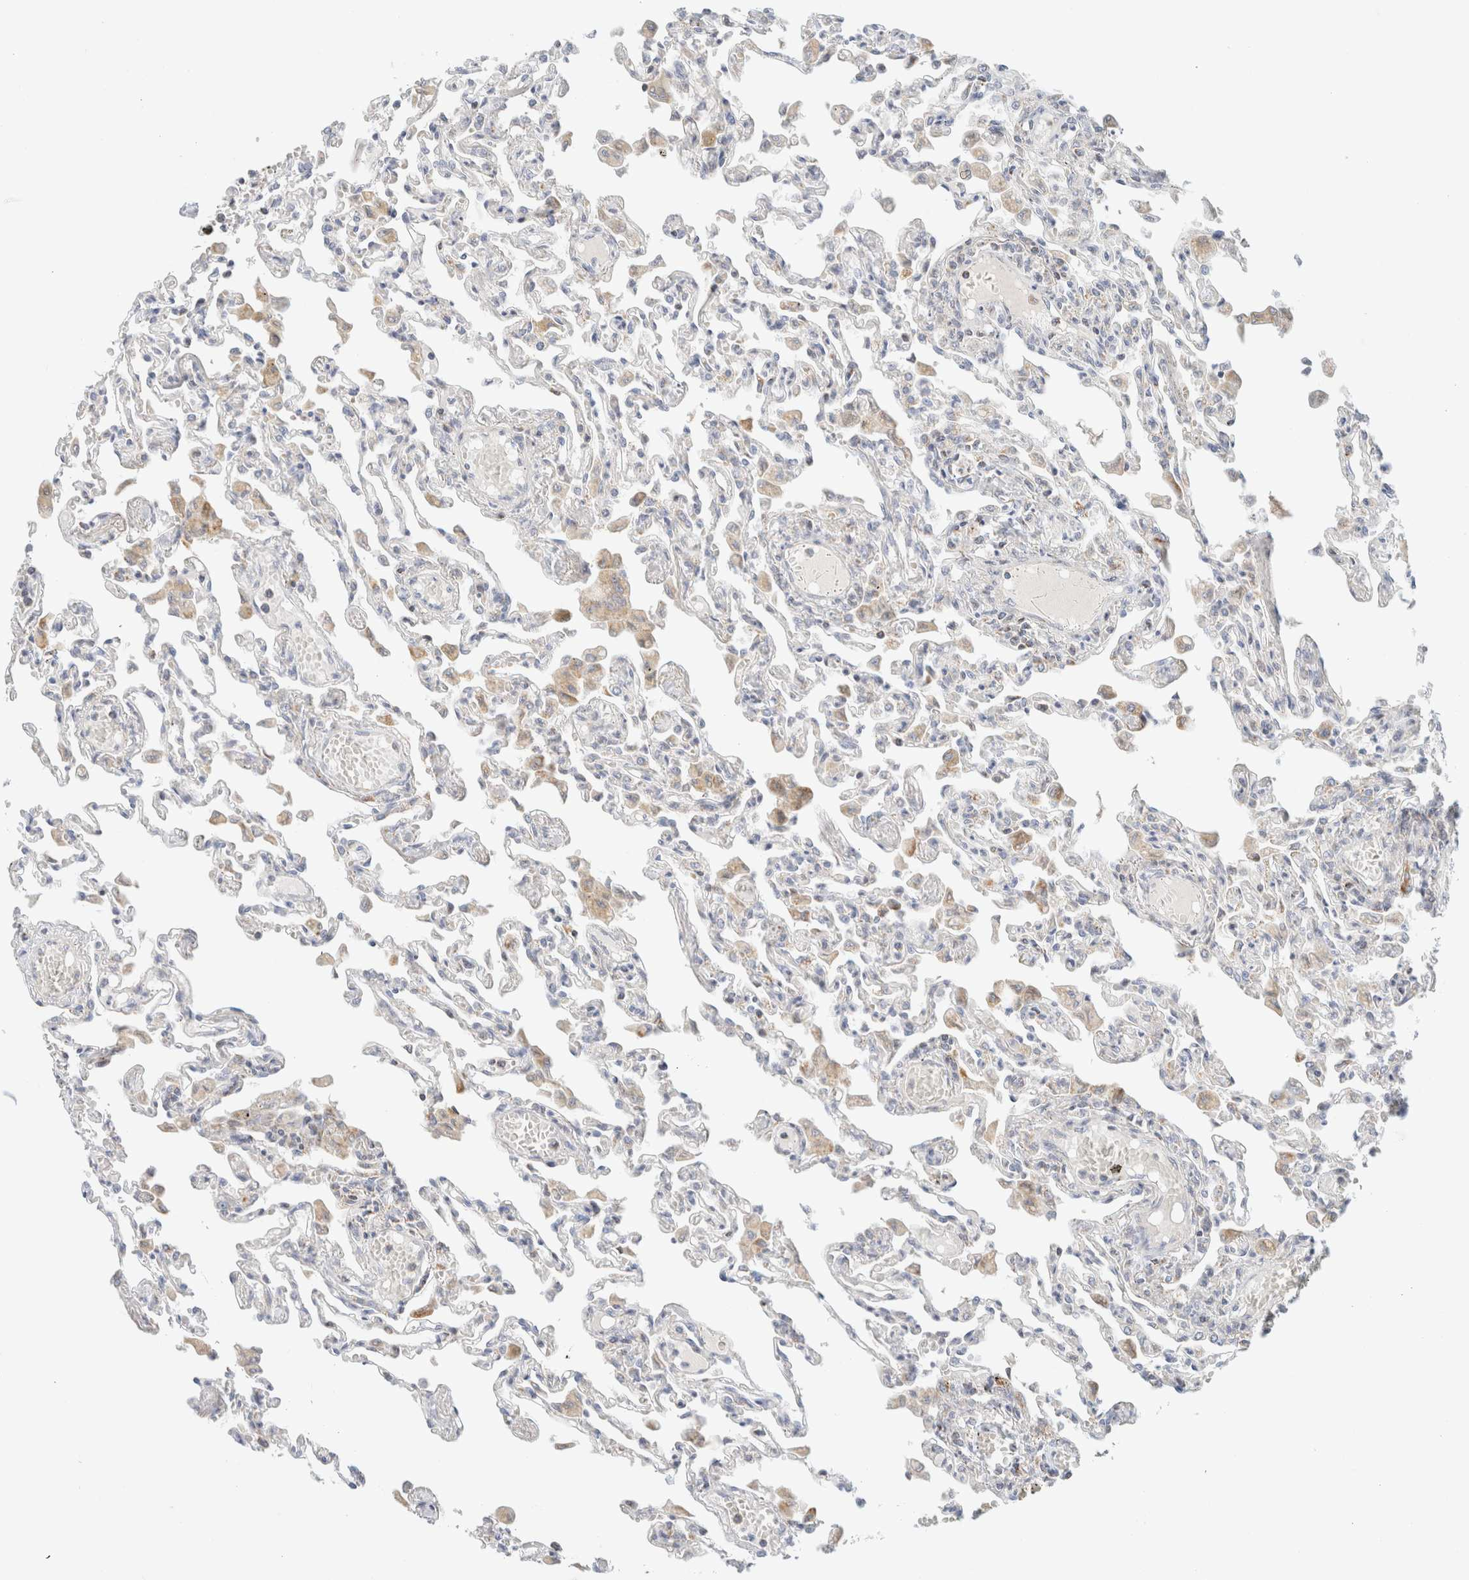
{"staining": {"intensity": "negative", "quantity": "none", "location": "none"}, "tissue": "lung", "cell_type": "Alveolar cells", "image_type": "normal", "snomed": [{"axis": "morphology", "description": "Normal tissue, NOS"}, {"axis": "topography", "description": "Bronchus"}, {"axis": "topography", "description": "Lung"}], "caption": "High magnification brightfield microscopy of unremarkable lung stained with DAB (brown) and counterstained with hematoxylin (blue): alveolar cells show no significant expression.", "gene": "HDHD3", "patient": {"sex": "female", "age": 49}}